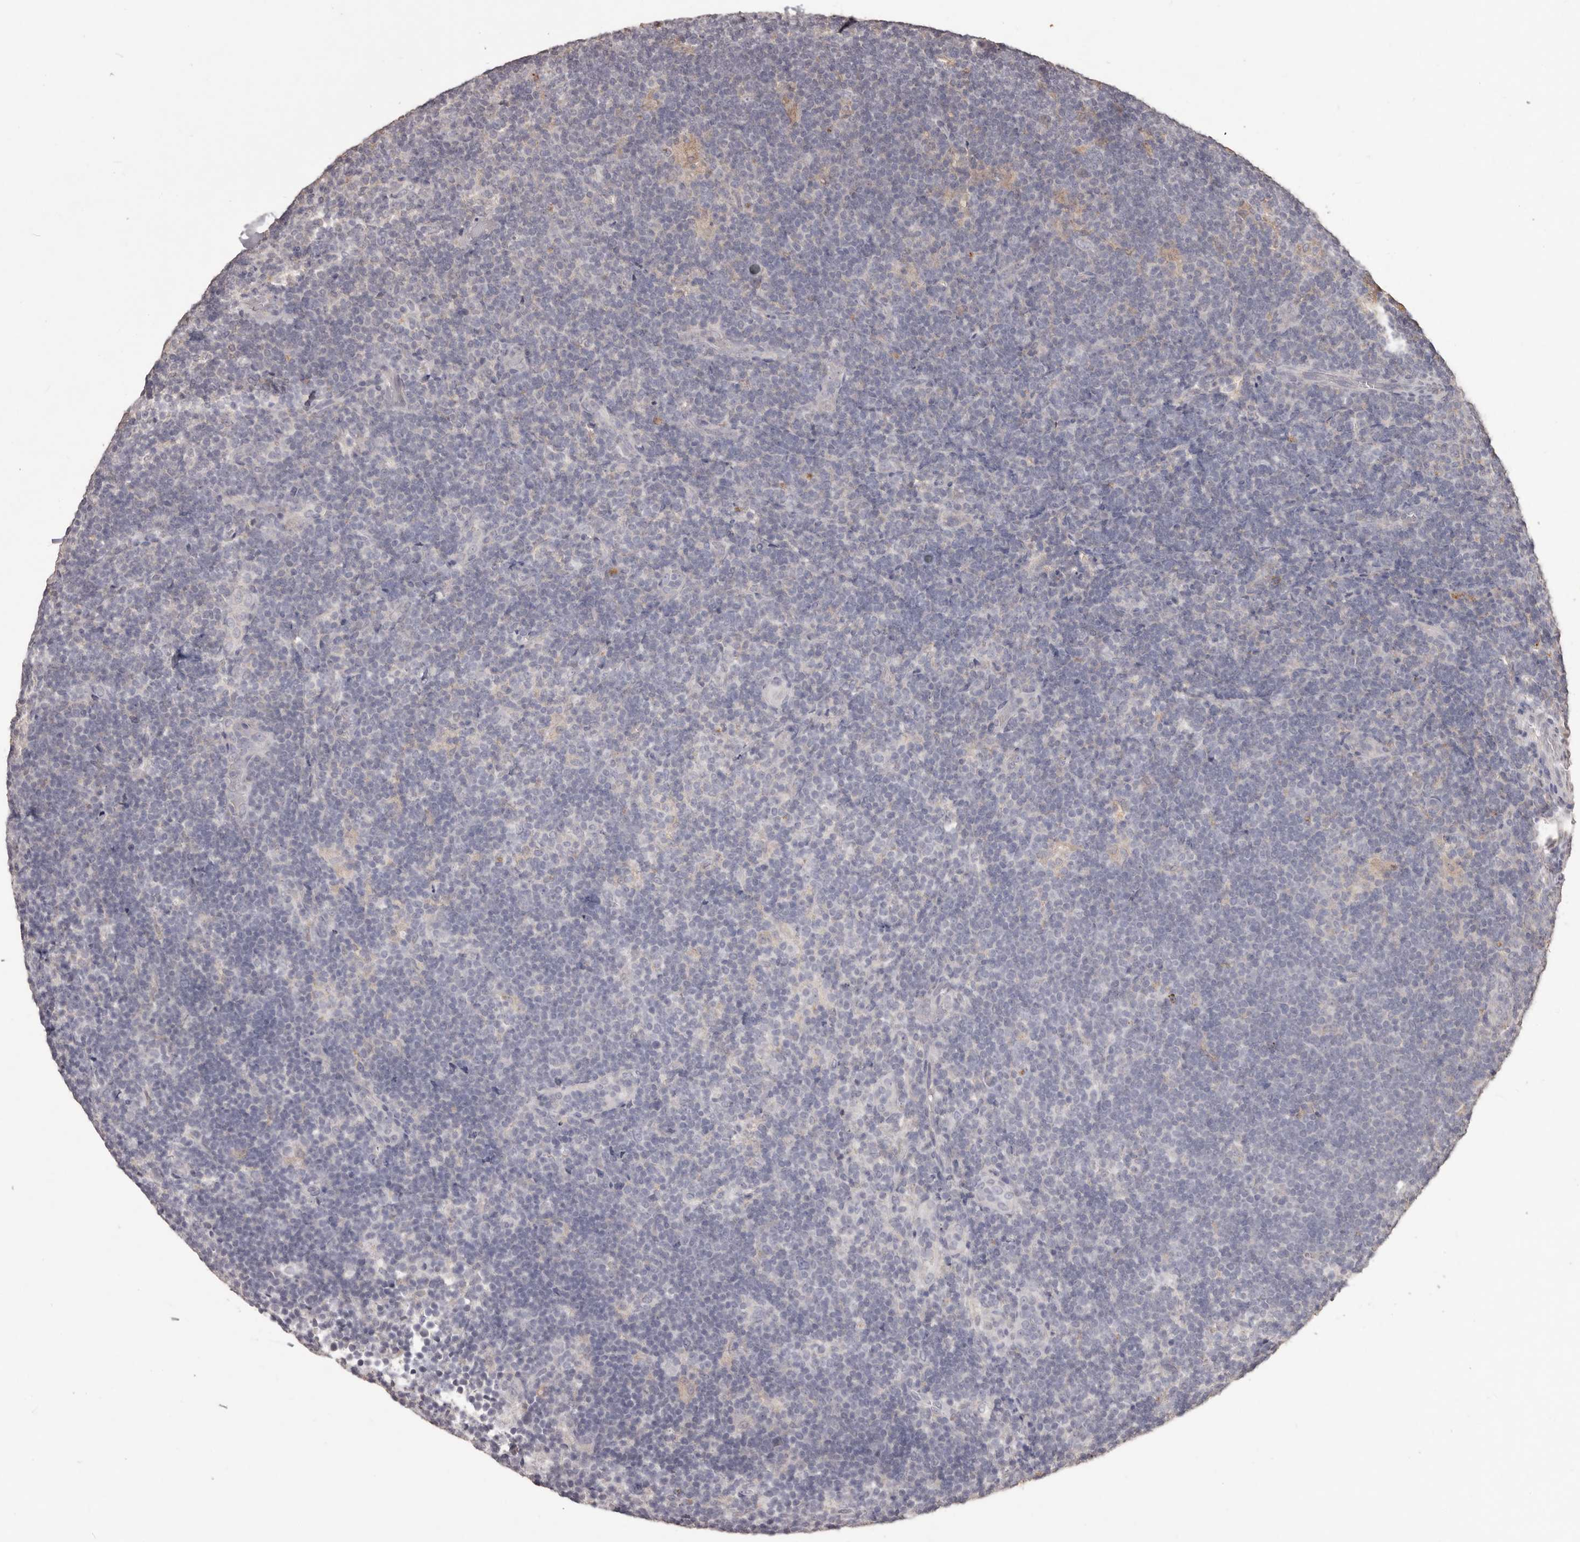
{"staining": {"intensity": "negative", "quantity": "none", "location": "none"}, "tissue": "lymphoma", "cell_type": "Tumor cells", "image_type": "cancer", "snomed": [{"axis": "morphology", "description": "Hodgkin's disease, NOS"}, {"axis": "topography", "description": "Lymph node"}], "caption": "A high-resolution micrograph shows IHC staining of lymphoma, which exhibits no significant expression in tumor cells. (DAB immunohistochemistry (IHC) visualized using brightfield microscopy, high magnification).", "gene": "PRSS27", "patient": {"sex": "female", "age": 57}}